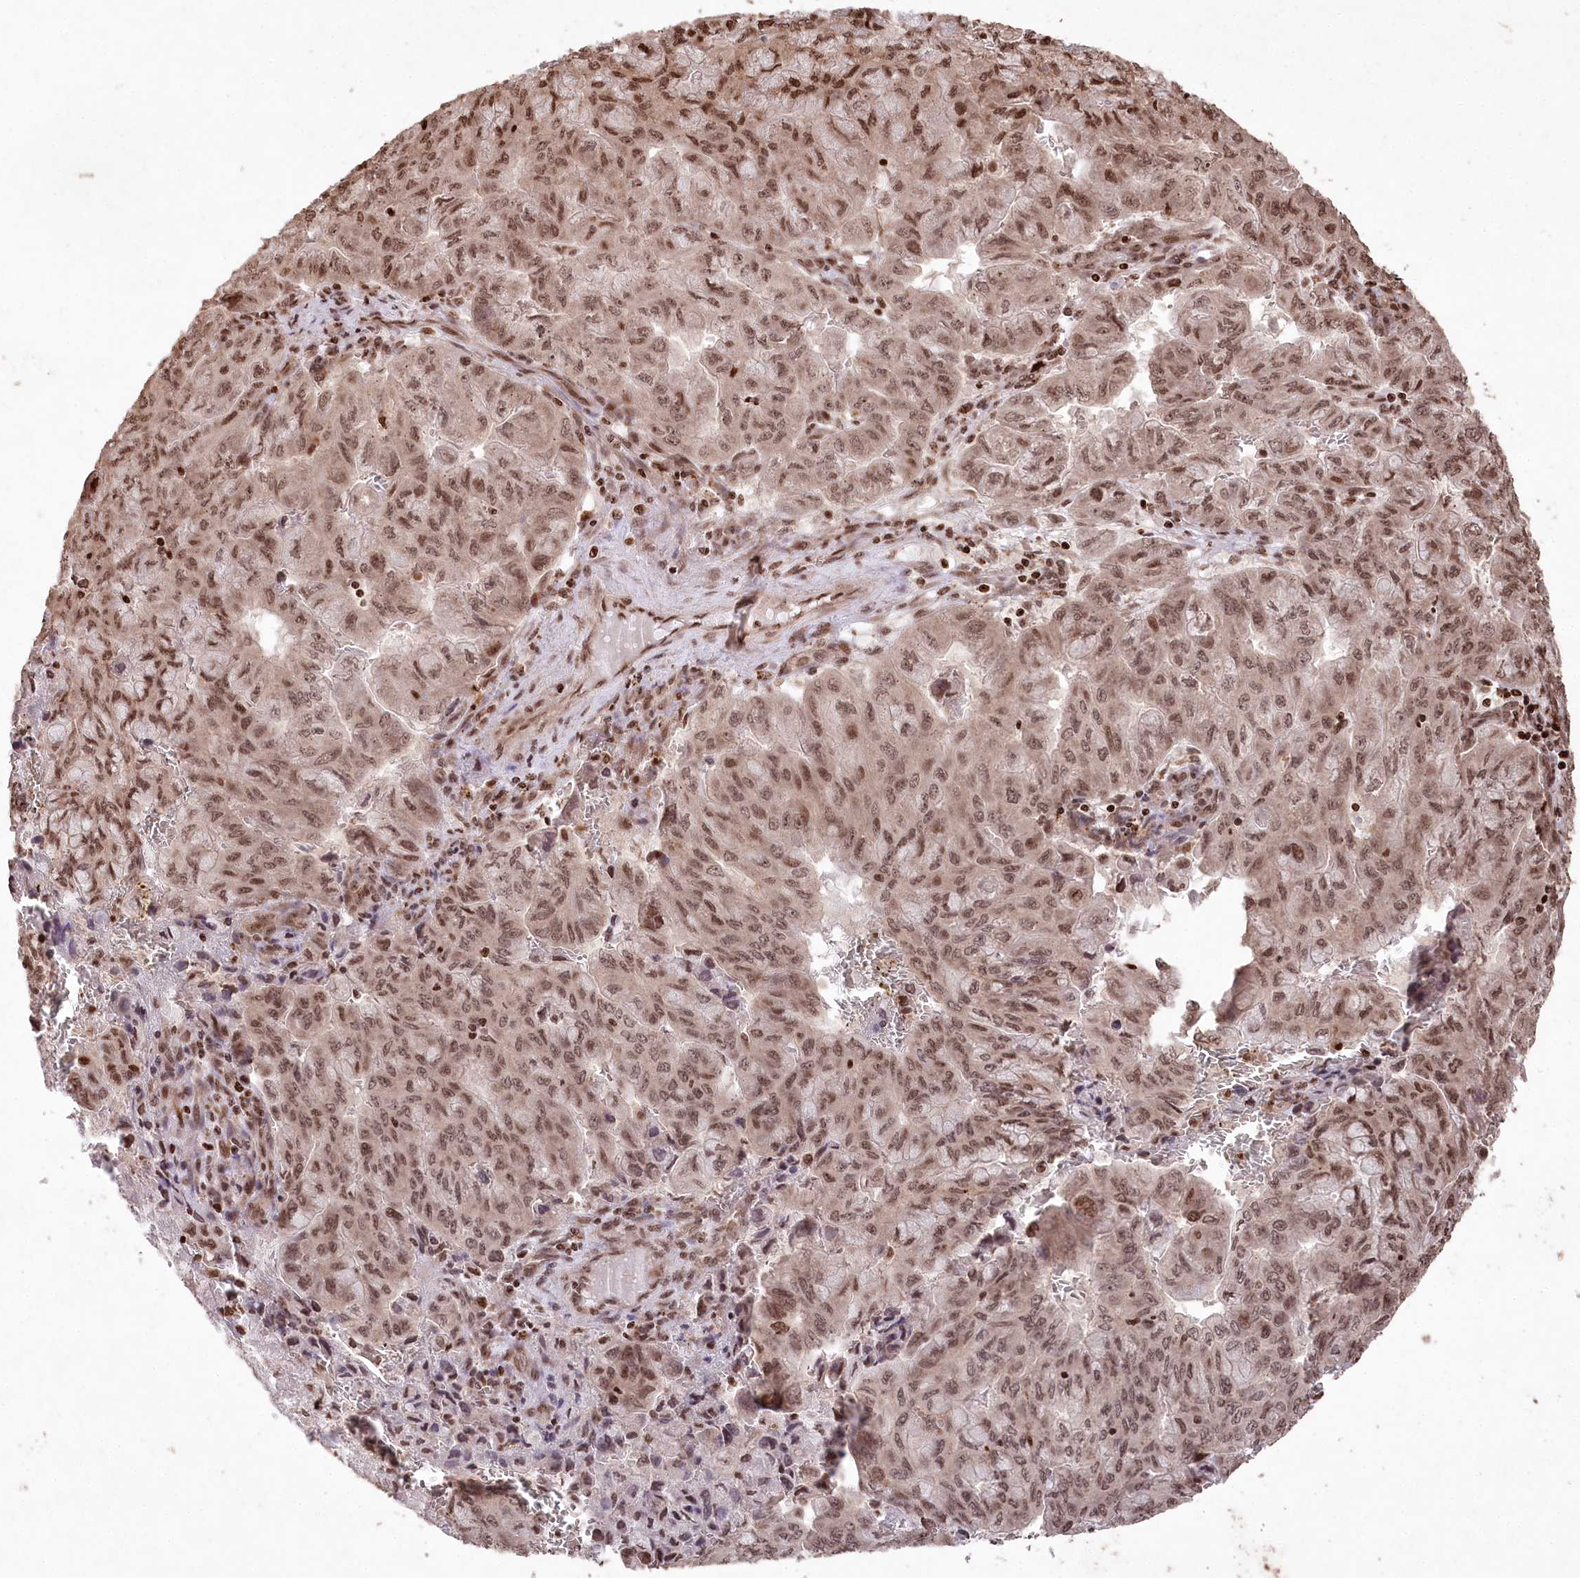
{"staining": {"intensity": "moderate", "quantity": ">75%", "location": "nuclear"}, "tissue": "pancreatic cancer", "cell_type": "Tumor cells", "image_type": "cancer", "snomed": [{"axis": "morphology", "description": "Adenocarcinoma, NOS"}, {"axis": "topography", "description": "Pancreas"}], "caption": "Pancreatic adenocarcinoma stained for a protein demonstrates moderate nuclear positivity in tumor cells.", "gene": "CCSER2", "patient": {"sex": "male", "age": 51}}